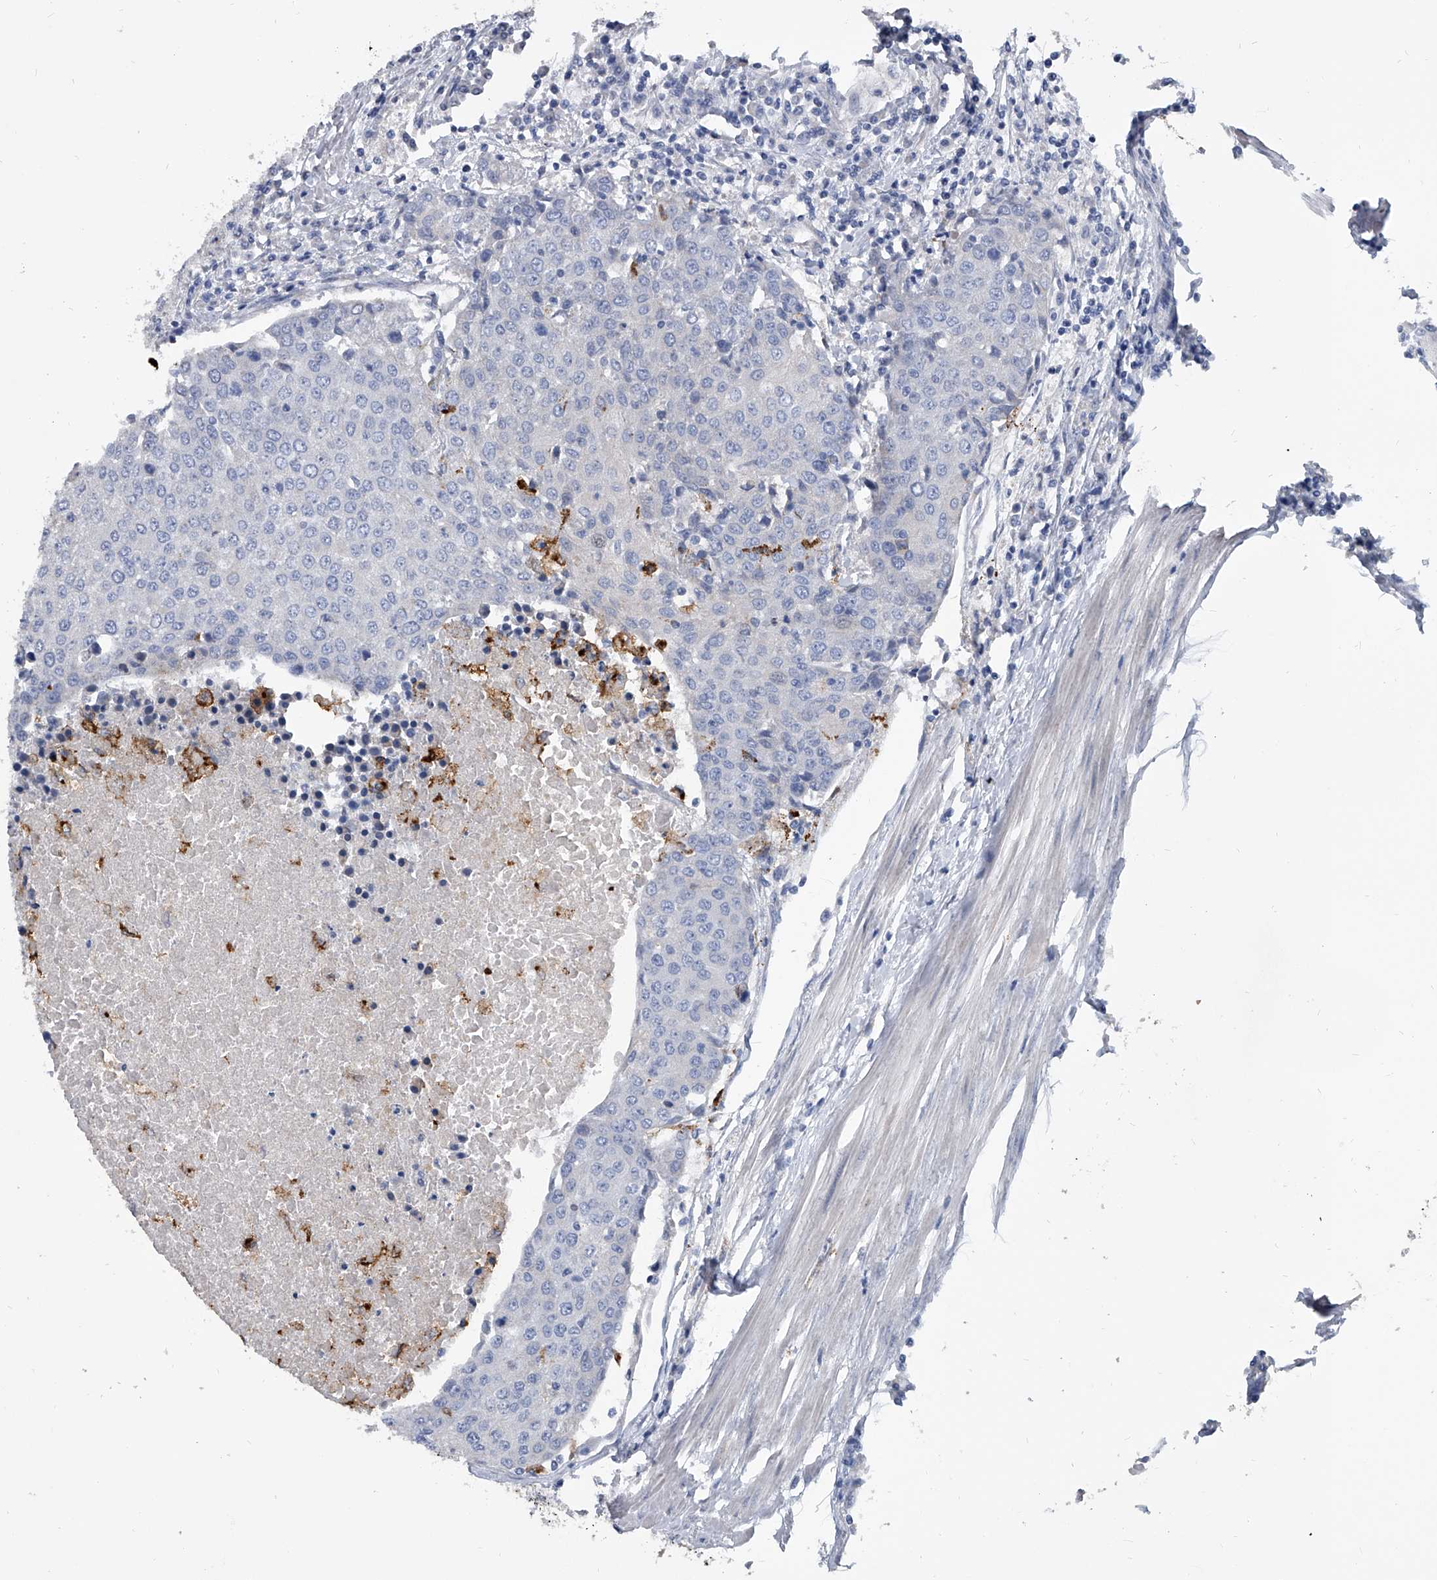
{"staining": {"intensity": "negative", "quantity": "none", "location": "none"}, "tissue": "urothelial cancer", "cell_type": "Tumor cells", "image_type": "cancer", "snomed": [{"axis": "morphology", "description": "Urothelial carcinoma, High grade"}, {"axis": "topography", "description": "Urinary bladder"}], "caption": "IHC micrograph of human urothelial carcinoma (high-grade) stained for a protein (brown), which demonstrates no staining in tumor cells.", "gene": "SPP1", "patient": {"sex": "female", "age": 85}}